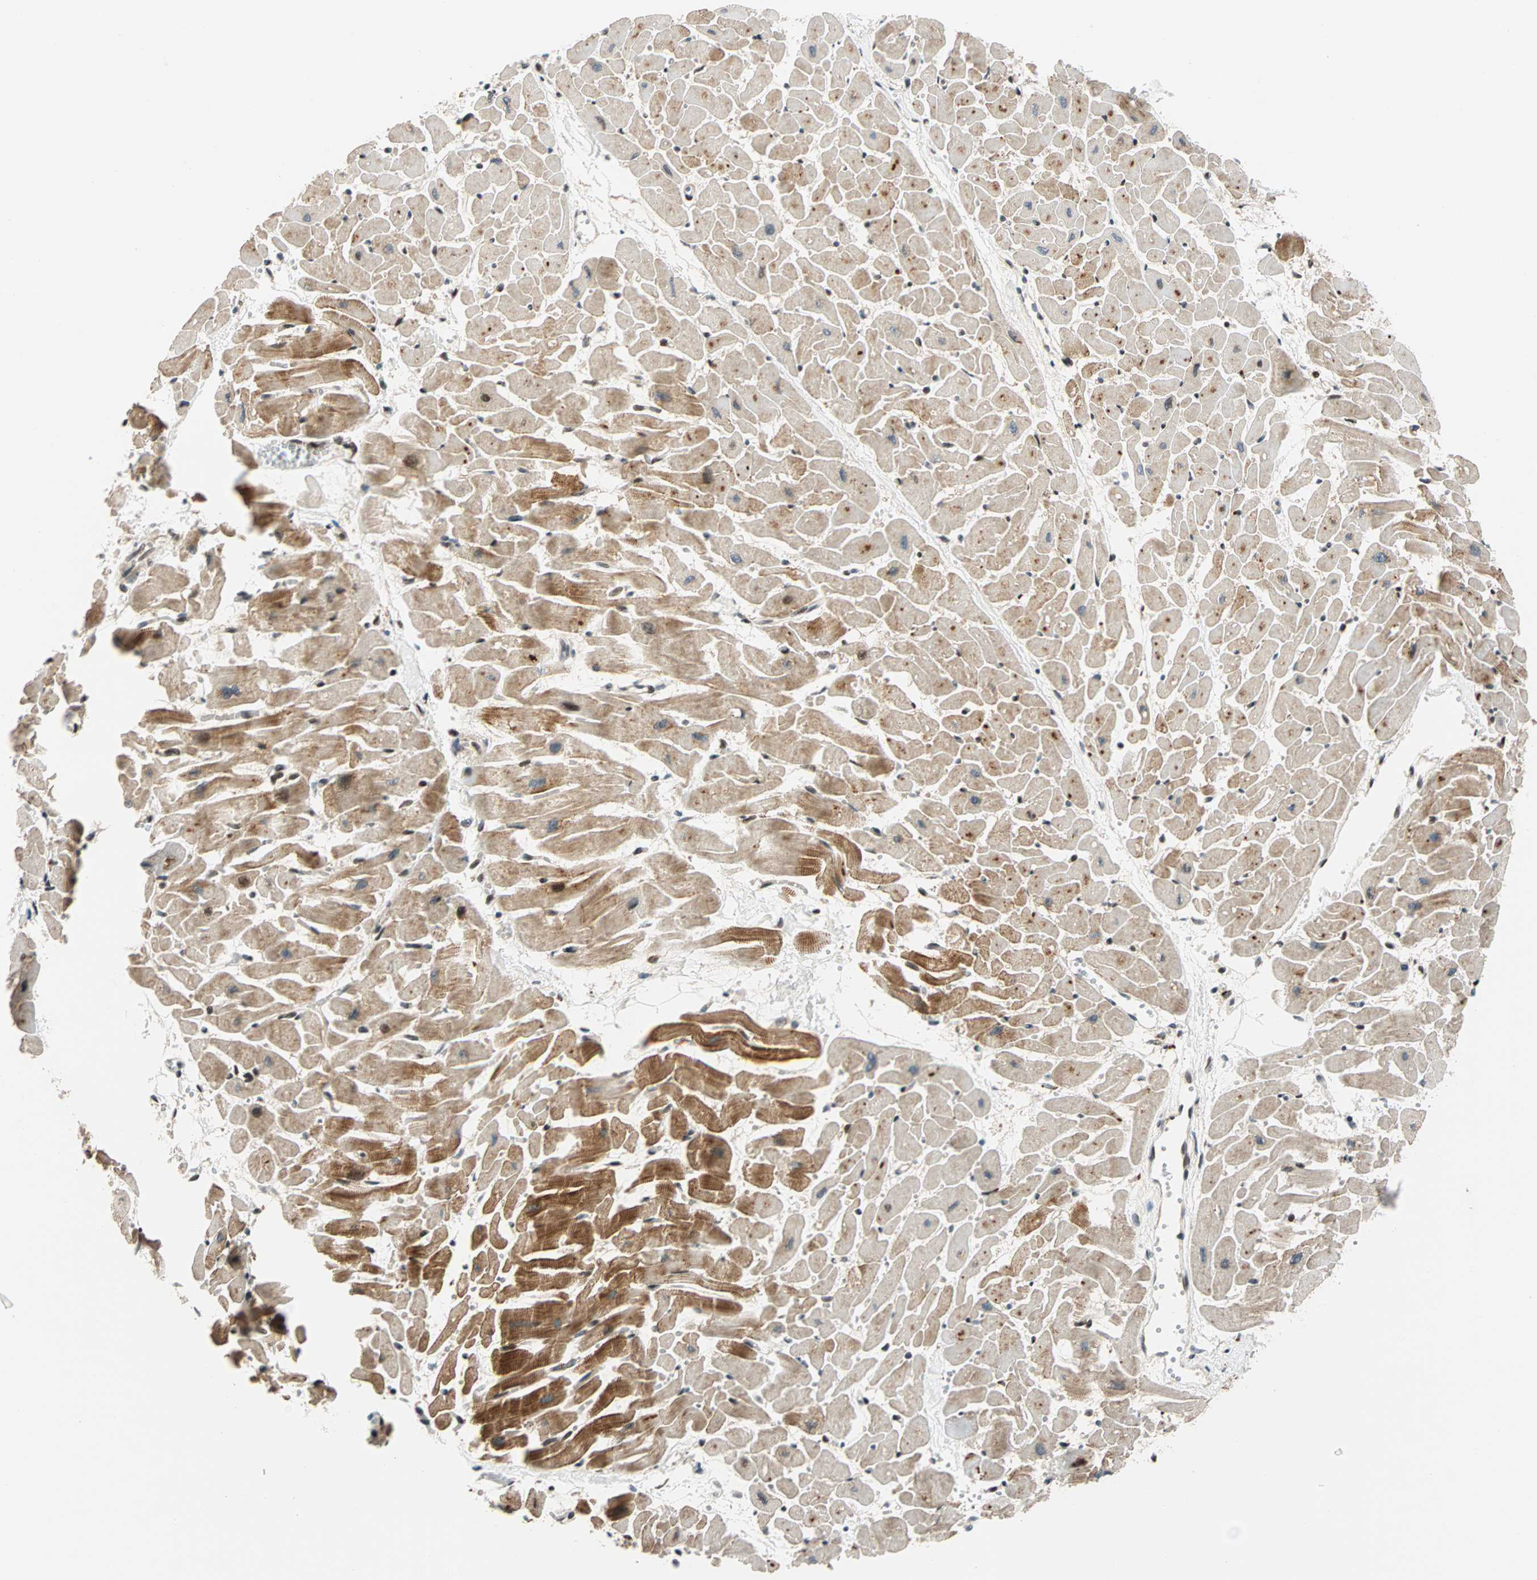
{"staining": {"intensity": "moderate", "quantity": ">75%", "location": "cytoplasmic/membranous"}, "tissue": "heart muscle", "cell_type": "Cardiomyocytes", "image_type": "normal", "snomed": [{"axis": "morphology", "description": "Normal tissue, NOS"}, {"axis": "topography", "description": "Heart"}], "caption": "Immunohistochemistry histopathology image of normal heart muscle stained for a protein (brown), which demonstrates medium levels of moderate cytoplasmic/membranous positivity in about >75% of cardiomyocytes.", "gene": "HECW1", "patient": {"sex": "female", "age": 19}}